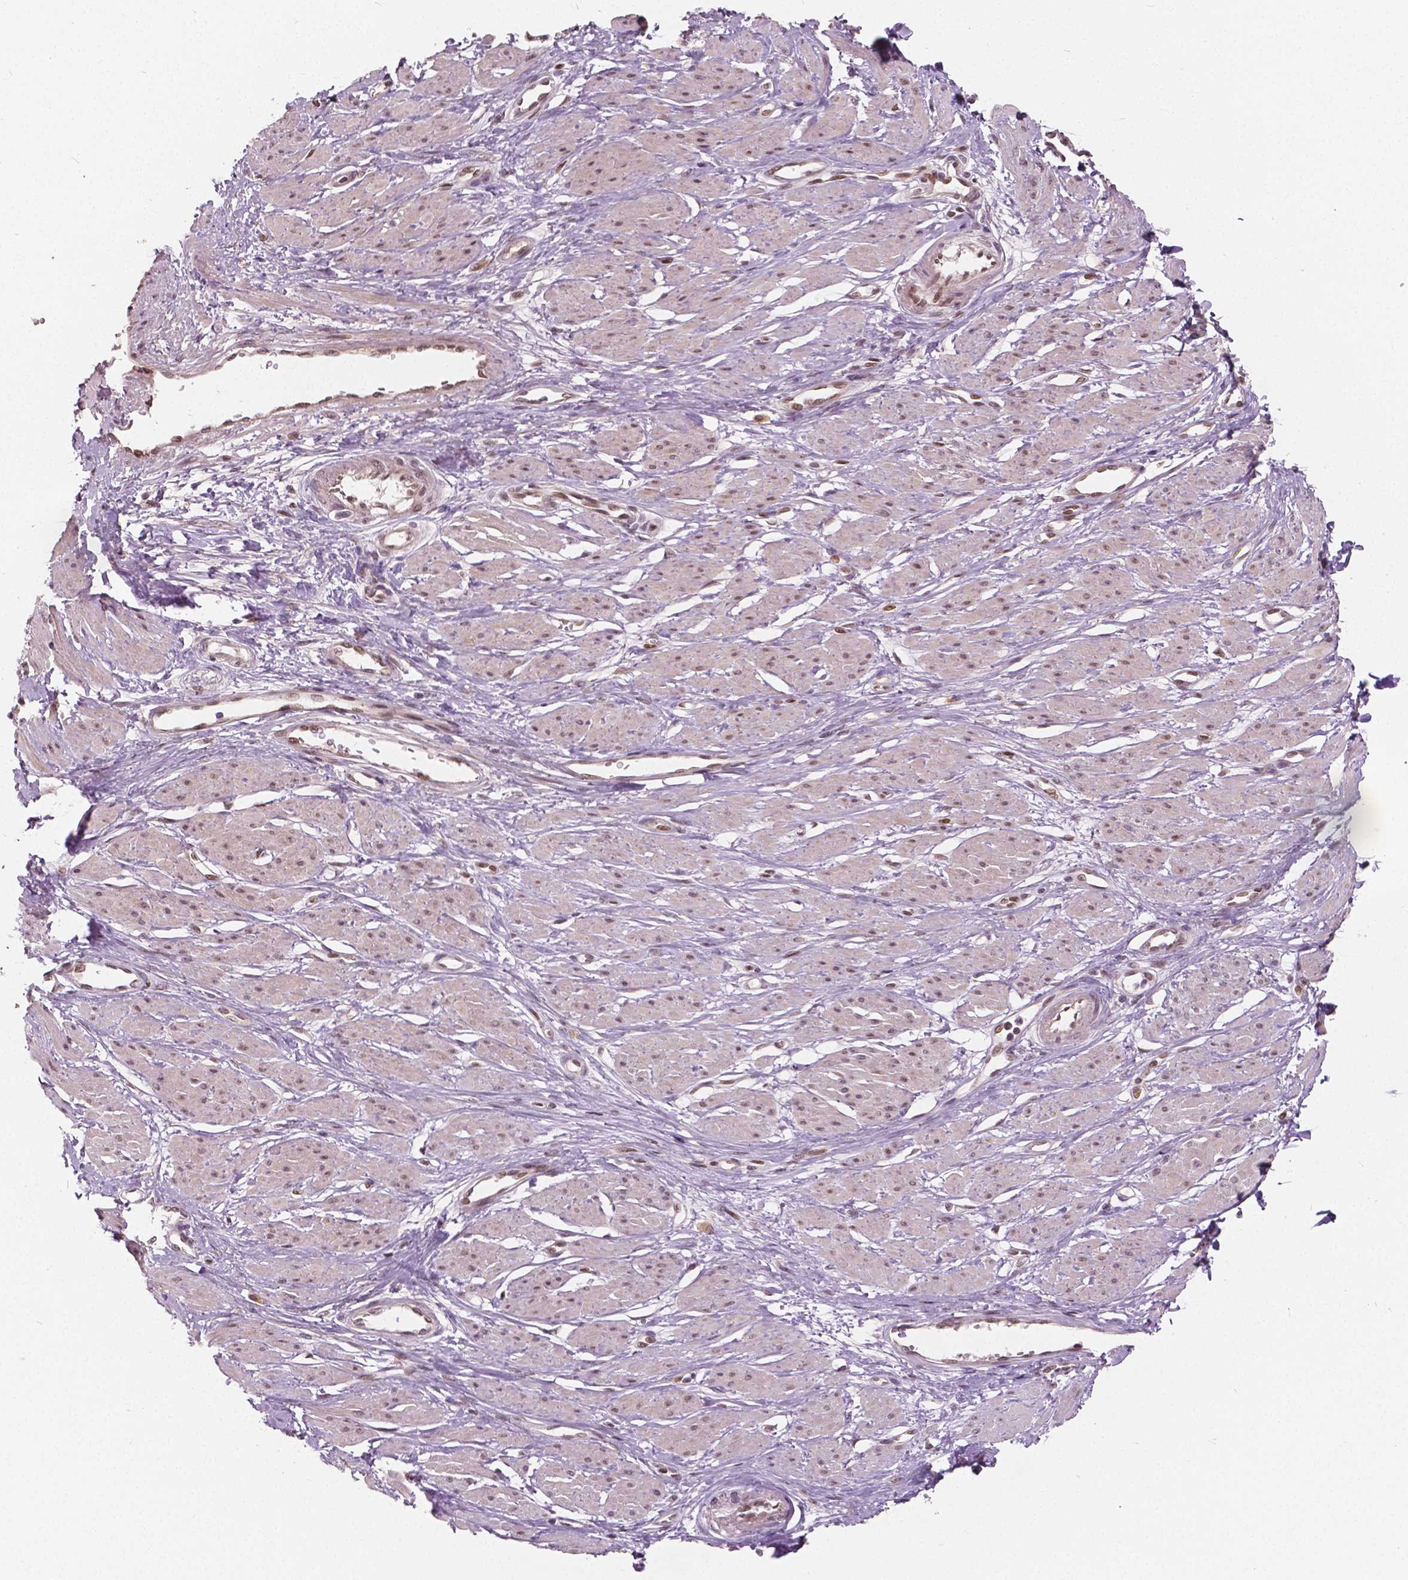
{"staining": {"intensity": "negative", "quantity": "none", "location": "none"}, "tissue": "smooth muscle", "cell_type": "Smooth muscle cells", "image_type": "normal", "snomed": [{"axis": "morphology", "description": "Normal tissue, NOS"}, {"axis": "topography", "description": "Smooth muscle"}, {"axis": "topography", "description": "Uterus"}], "caption": "This is a histopathology image of immunohistochemistry staining of unremarkable smooth muscle, which shows no staining in smooth muscle cells.", "gene": "HMBOX1", "patient": {"sex": "female", "age": 39}}